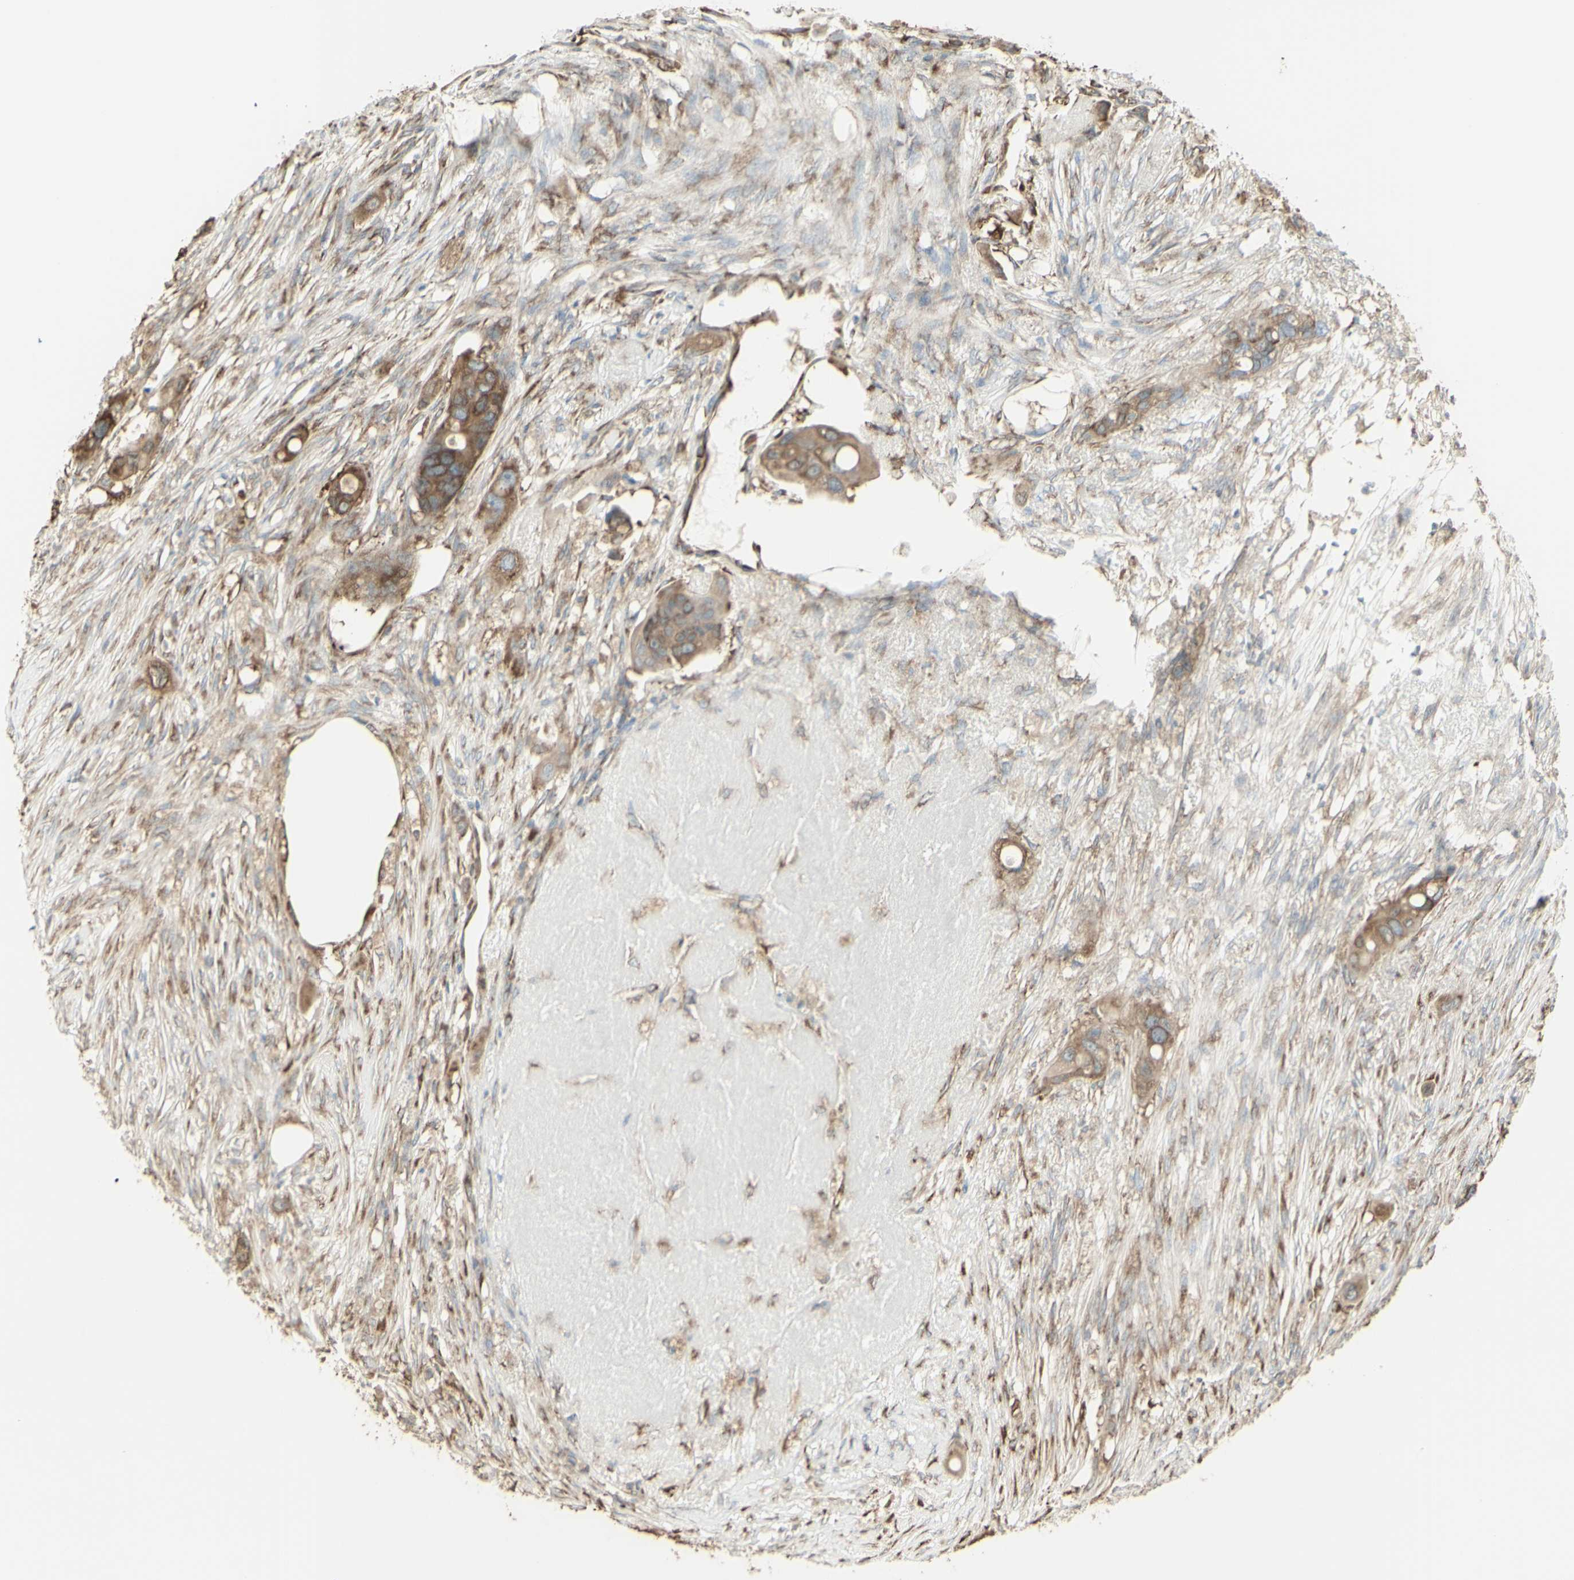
{"staining": {"intensity": "weak", "quantity": ">75%", "location": "cytoplasmic/membranous"}, "tissue": "colorectal cancer", "cell_type": "Tumor cells", "image_type": "cancer", "snomed": [{"axis": "morphology", "description": "Adenocarcinoma, NOS"}, {"axis": "topography", "description": "Colon"}], "caption": "Immunohistochemistry of colorectal cancer (adenocarcinoma) demonstrates low levels of weak cytoplasmic/membranous expression in about >75% of tumor cells. Immunohistochemistry (ihc) stains the protein in brown and the nuclei are stained blue.", "gene": "EEF1B2", "patient": {"sex": "female", "age": 57}}